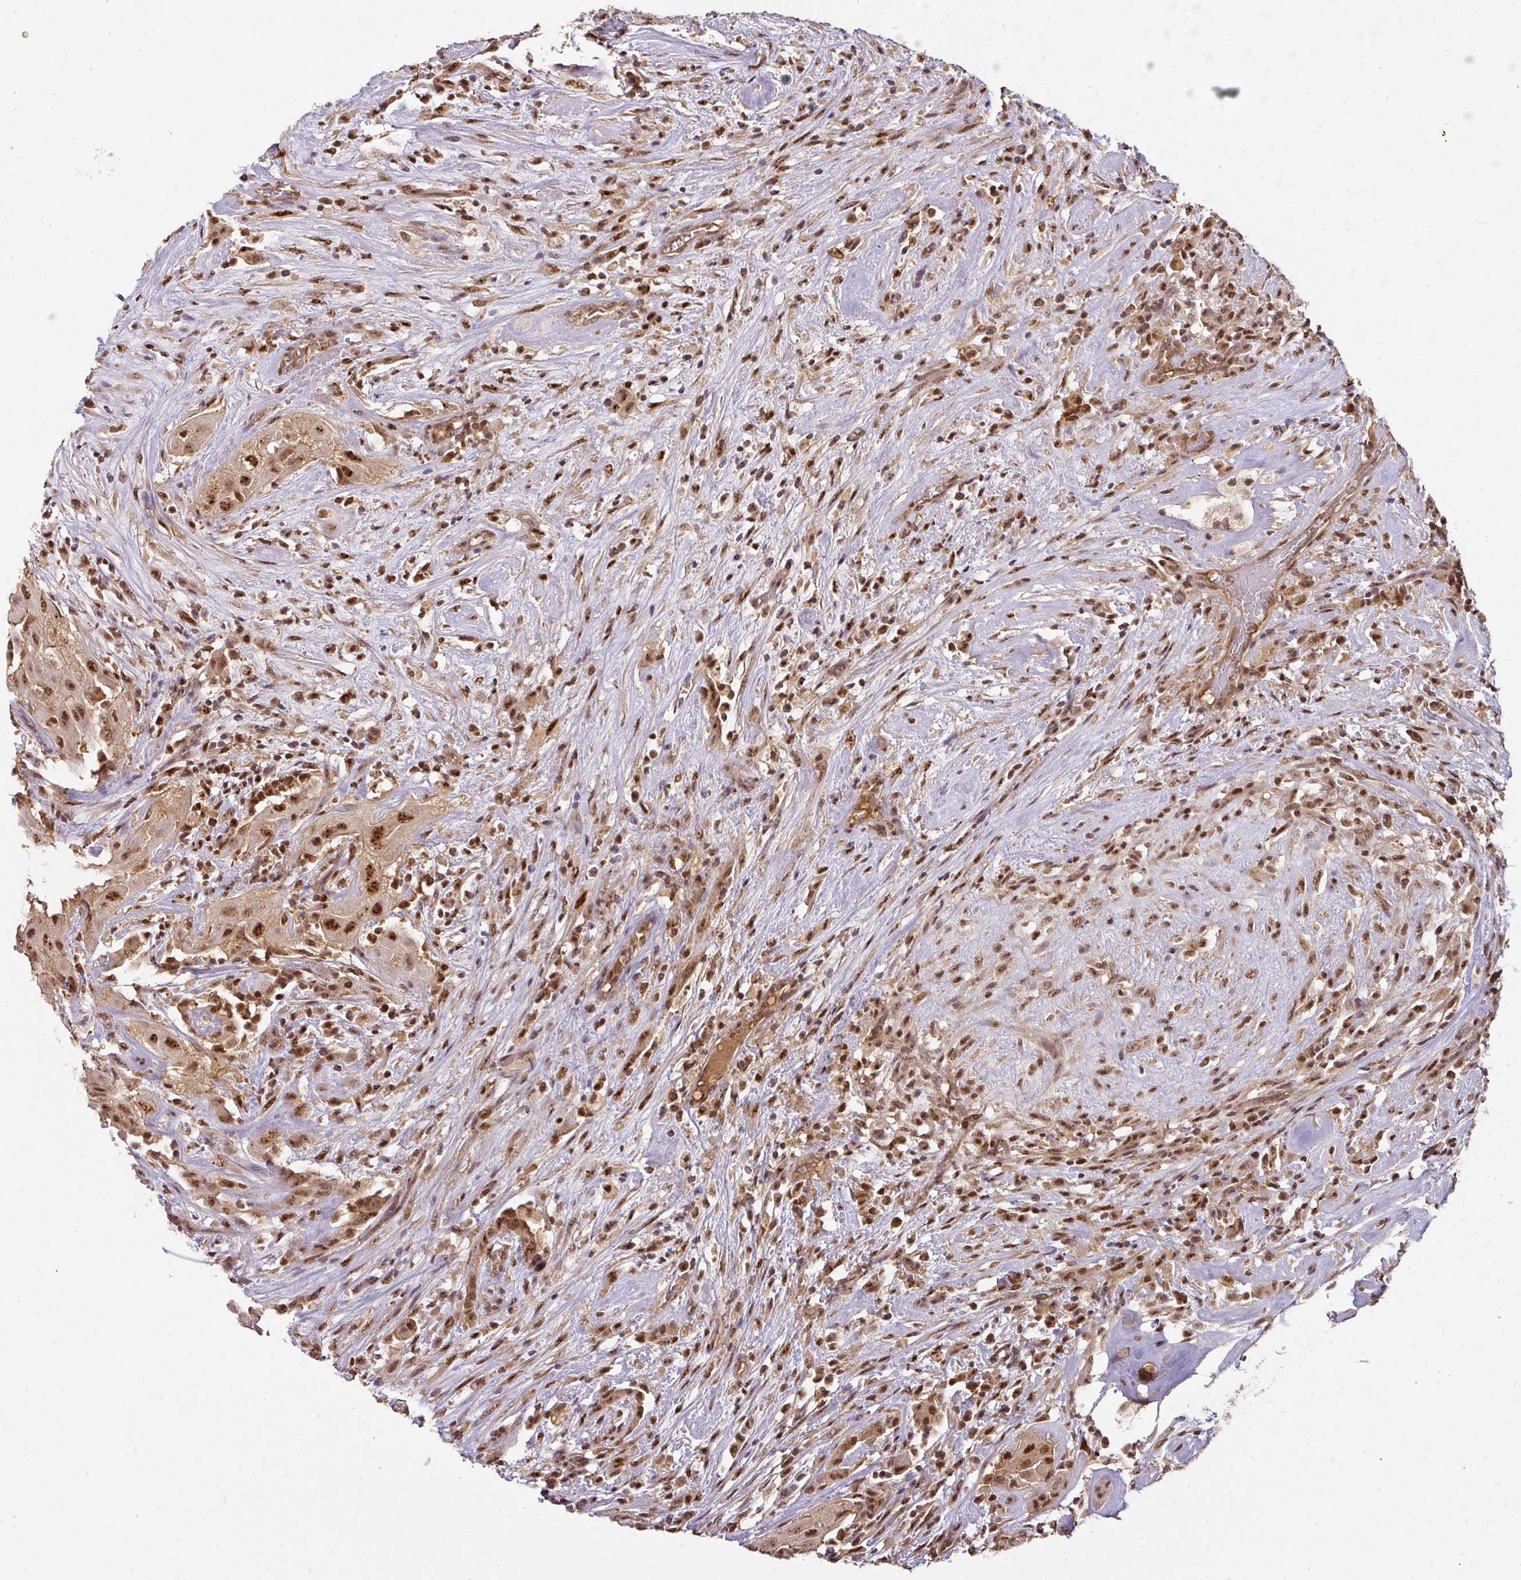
{"staining": {"intensity": "strong", "quantity": ">75%", "location": "nuclear"}, "tissue": "thyroid cancer", "cell_type": "Tumor cells", "image_type": "cancer", "snomed": [{"axis": "morphology", "description": "Papillary adenocarcinoma, NOS"}, {"axis": "topography", "description": "Thyroid gland"}], "caption": "Immunohistochemistry (IHC) histopathology image of neoplastic tissue: human thyroid cancer (papillary adenocarcinoma) stained using immunohistochemistry demonstrates high levels of strong protein expression localized specifically in the nuclear of tumor cells, appearing as a nuclear brown color.", "gene": "RANBP9", "patient": {"sex": "female", "age": 59}}